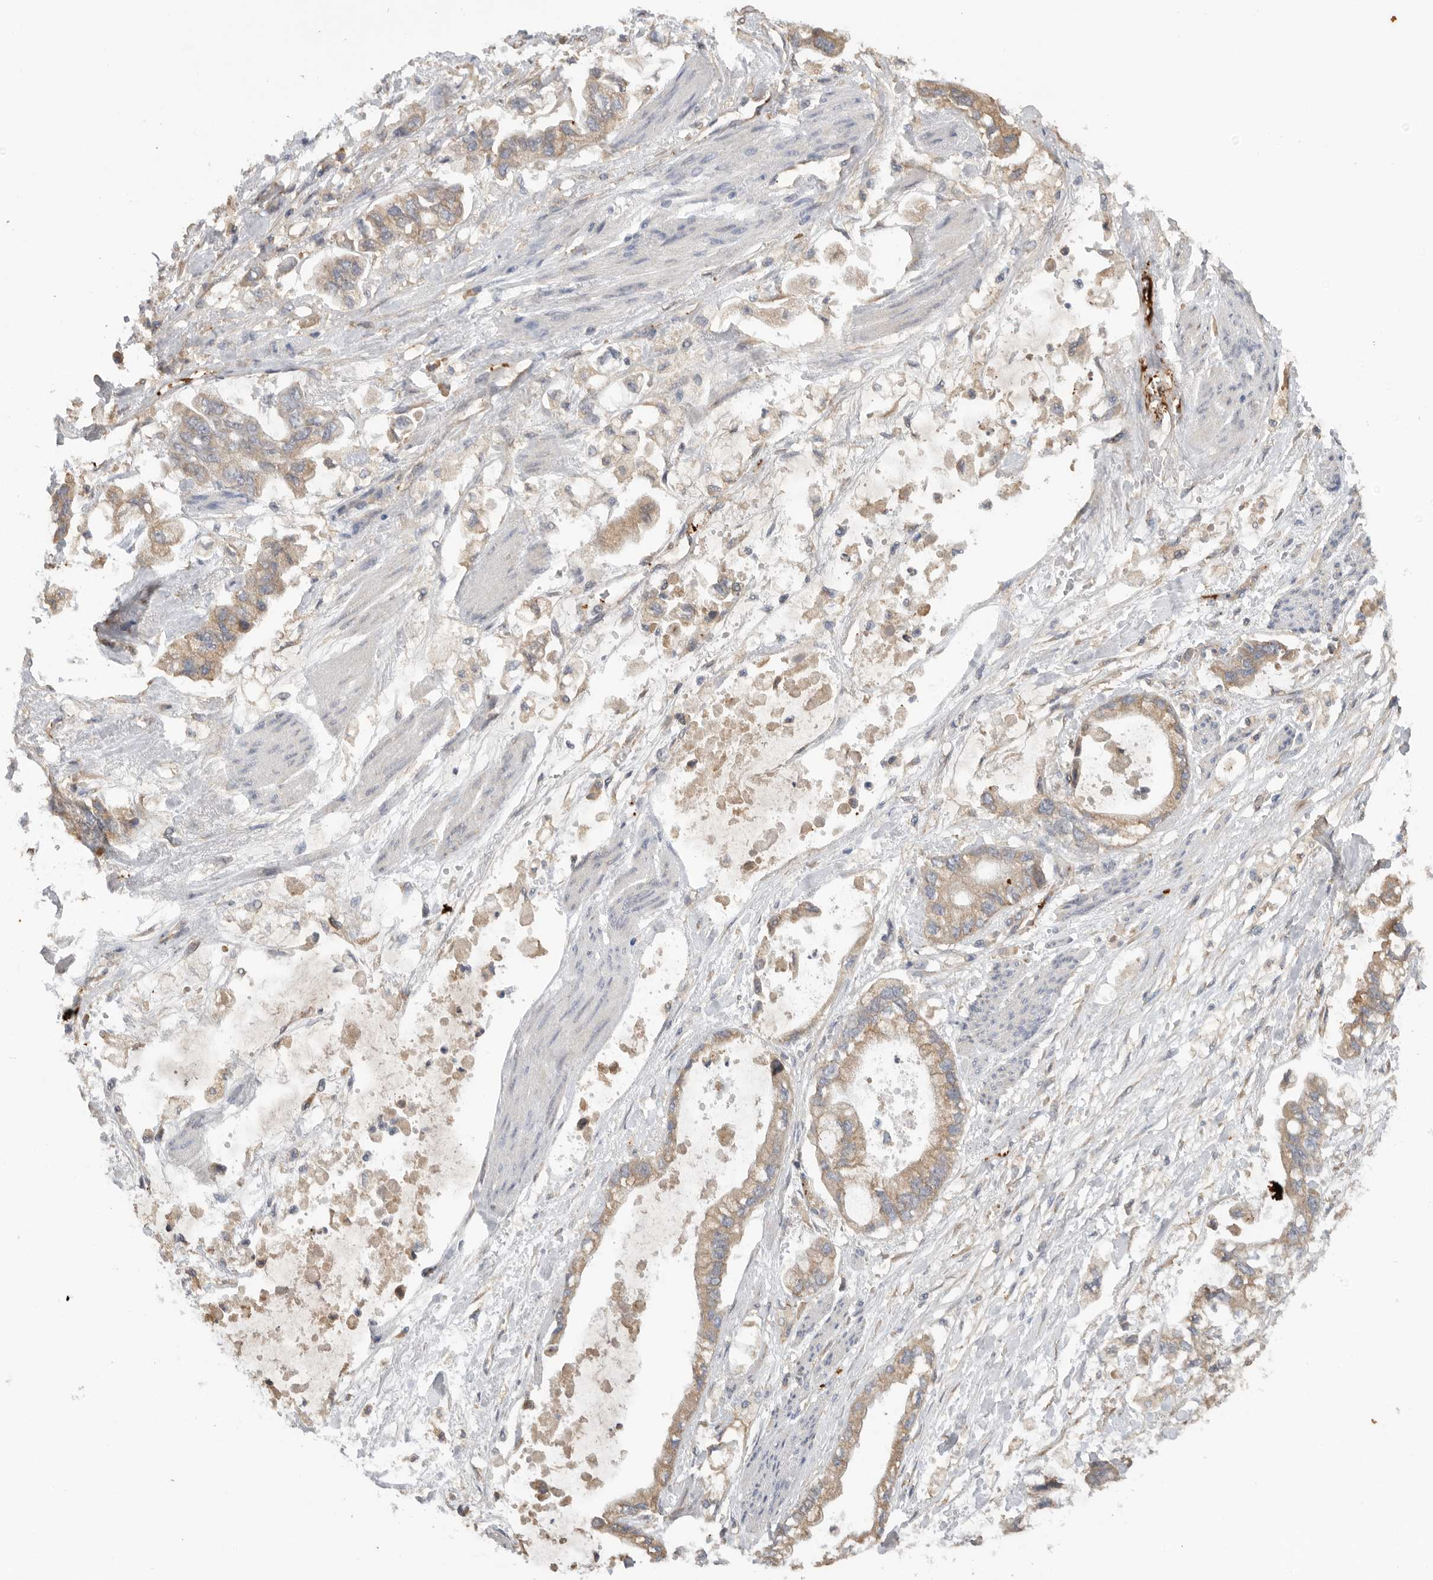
{"staining": {"intensity": "moderate", "quantity": ">75%", "location": "cytoplasmic/membranous"}, "tissue": "stomach cancer", "cell_type": "Tumor cells", "image_type": "cancer", "snomed": [{"axis": "morphology", "description": "Normal tissue, NOS"}, {"axis": "morphology", "description": "Adenocarcinoma, NOS"}, {"axis": "topography", "description": "Stomach"}], "caption": "Stomach adenocarcinoma tissue exhibits moderate cytoplasmic/membranous expression in about >75% of tumor cells, visualized by immunohistochemistry. The staining was performed using DAB, with brown indicating positive protein expression. Nuclei are stained blue with hematoxylin.", "gene": "CDC42BPB", "patient": {"sex": "male", "age": 62}}